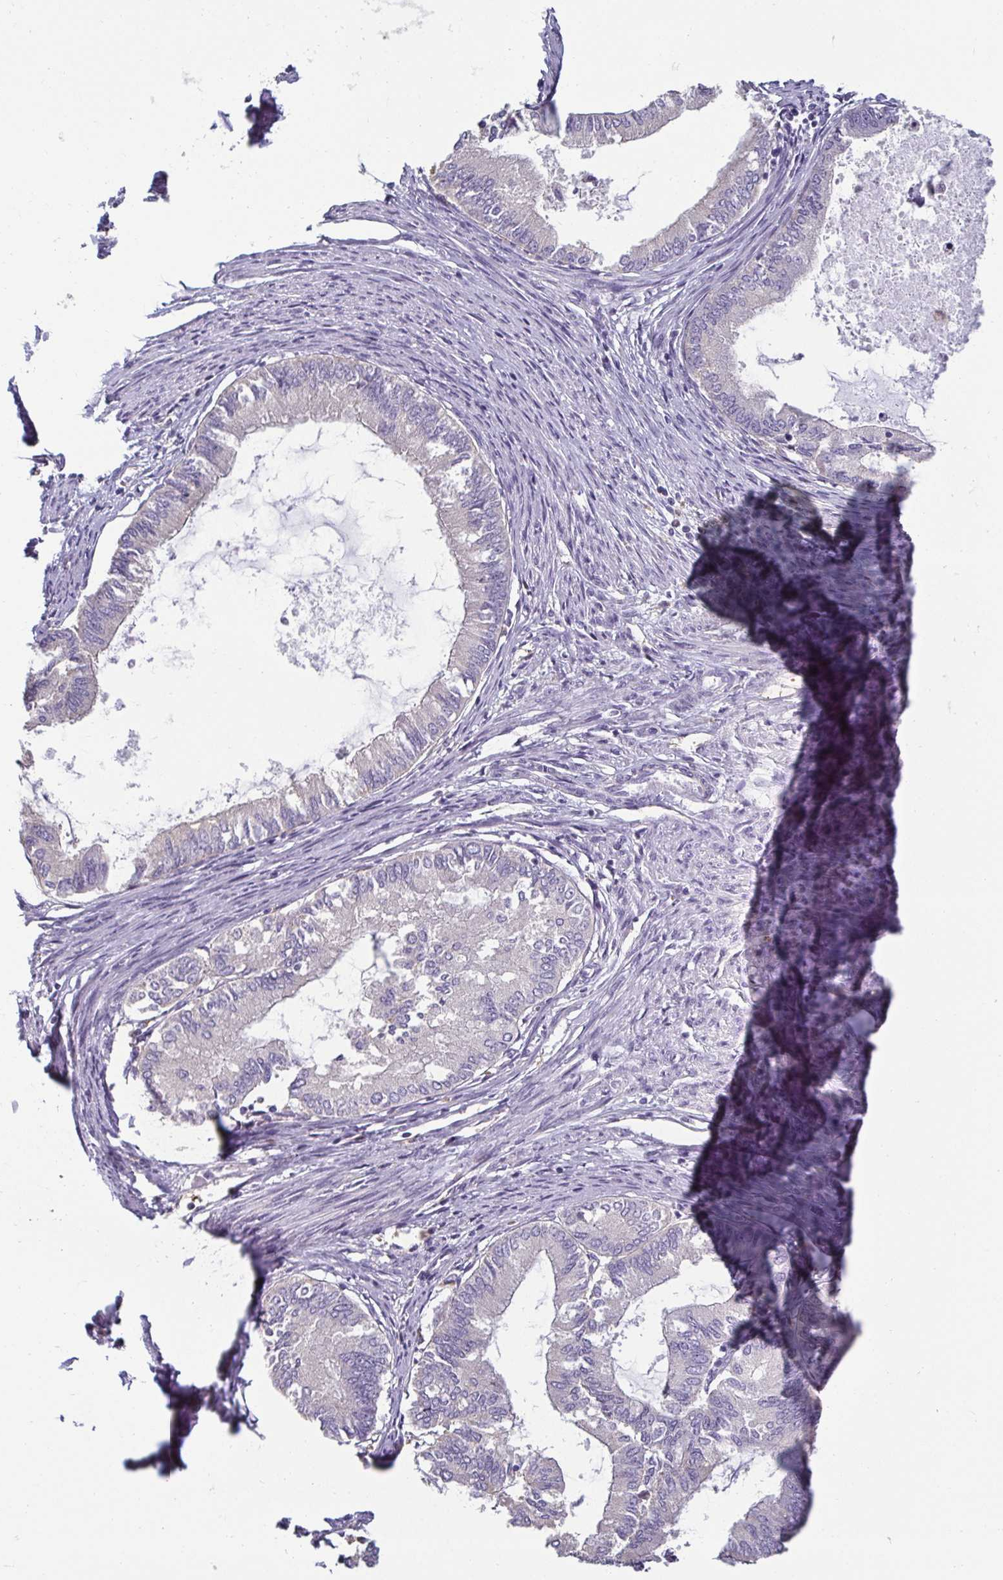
{"staining": {"intensity": "negative", "quantity": "none", "location": "none"}, "tissue": "endometrial cancer", "cell_type": "Tumor cells", "image_type": "cancer", "snomed": [{"axis": "morphology", "description": "Adenocarcinoma, NOS"}, {"axis": "topography", "description": "Endometrium"}], "caption": "There is no significant expression in tumor cells of endometrial cancer. The staining is performed using DAB brown chromogen with nuclei counter-stained in using hematoxylin.", "gene": "PDE2A", "patient": {"sex": "female", "age": 86}}